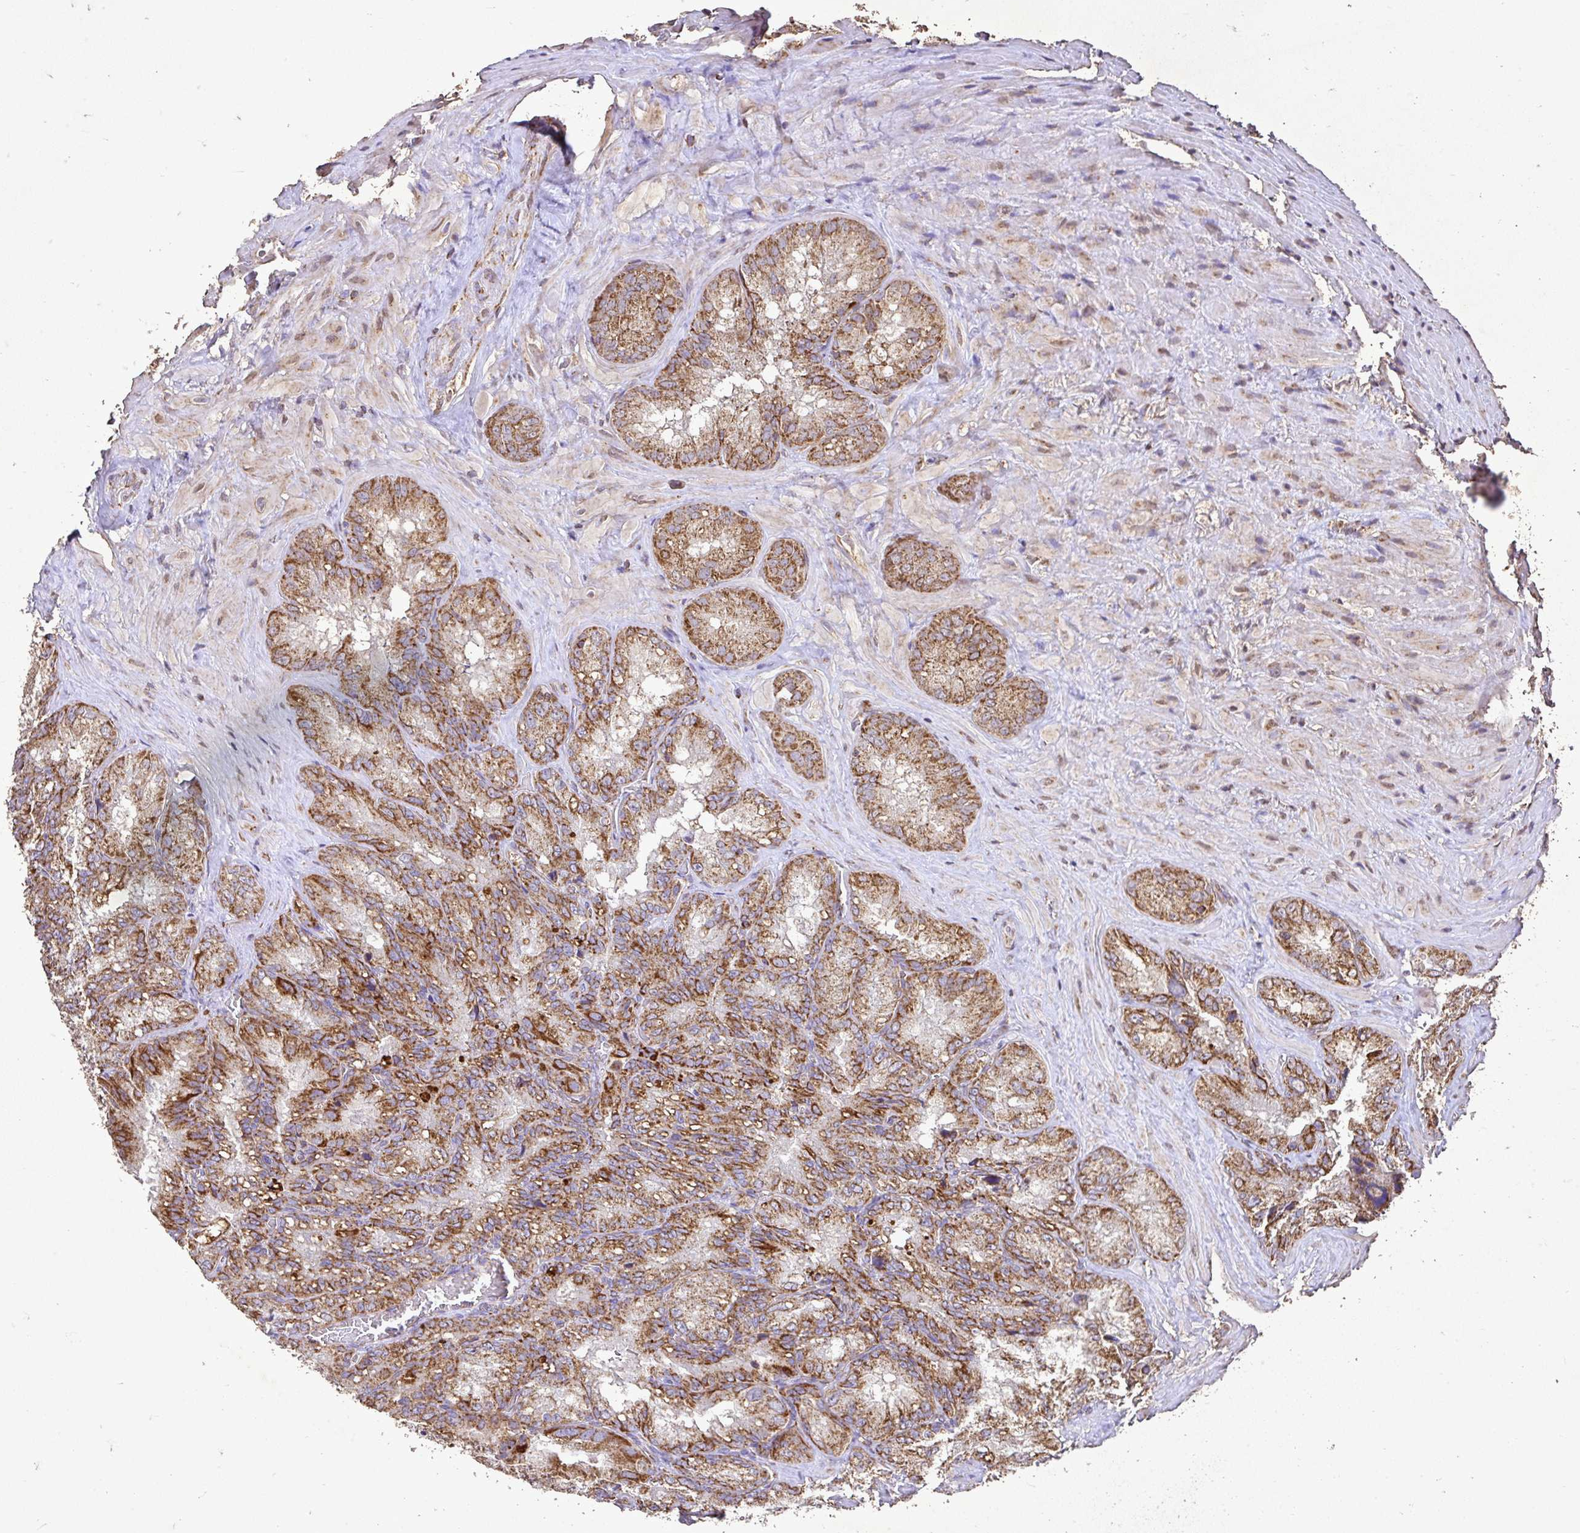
{"staining": {"intensity": "strong", "quantity": ">75%", "location": "cytoplasmic/membranous"}, "tissue": "seminal vesicle", "cell_type": "Glandular cells", "image_type": "normal", "snomed": [{"axis": "morphology", "description": "Normal tissue, NOS"}, {"axis": "topography", "description": "Seminal veicle"}], "caption": "IHC (DAB (3,3'-diaminobenzidine)) staining of unremarkable seminal vesicle demonstrates strong cytoplasmic/membranous protein expression in approximately >75% of glandular cells.", "gene": "AGK", "patient": {"sex": "male", "age": 47}}